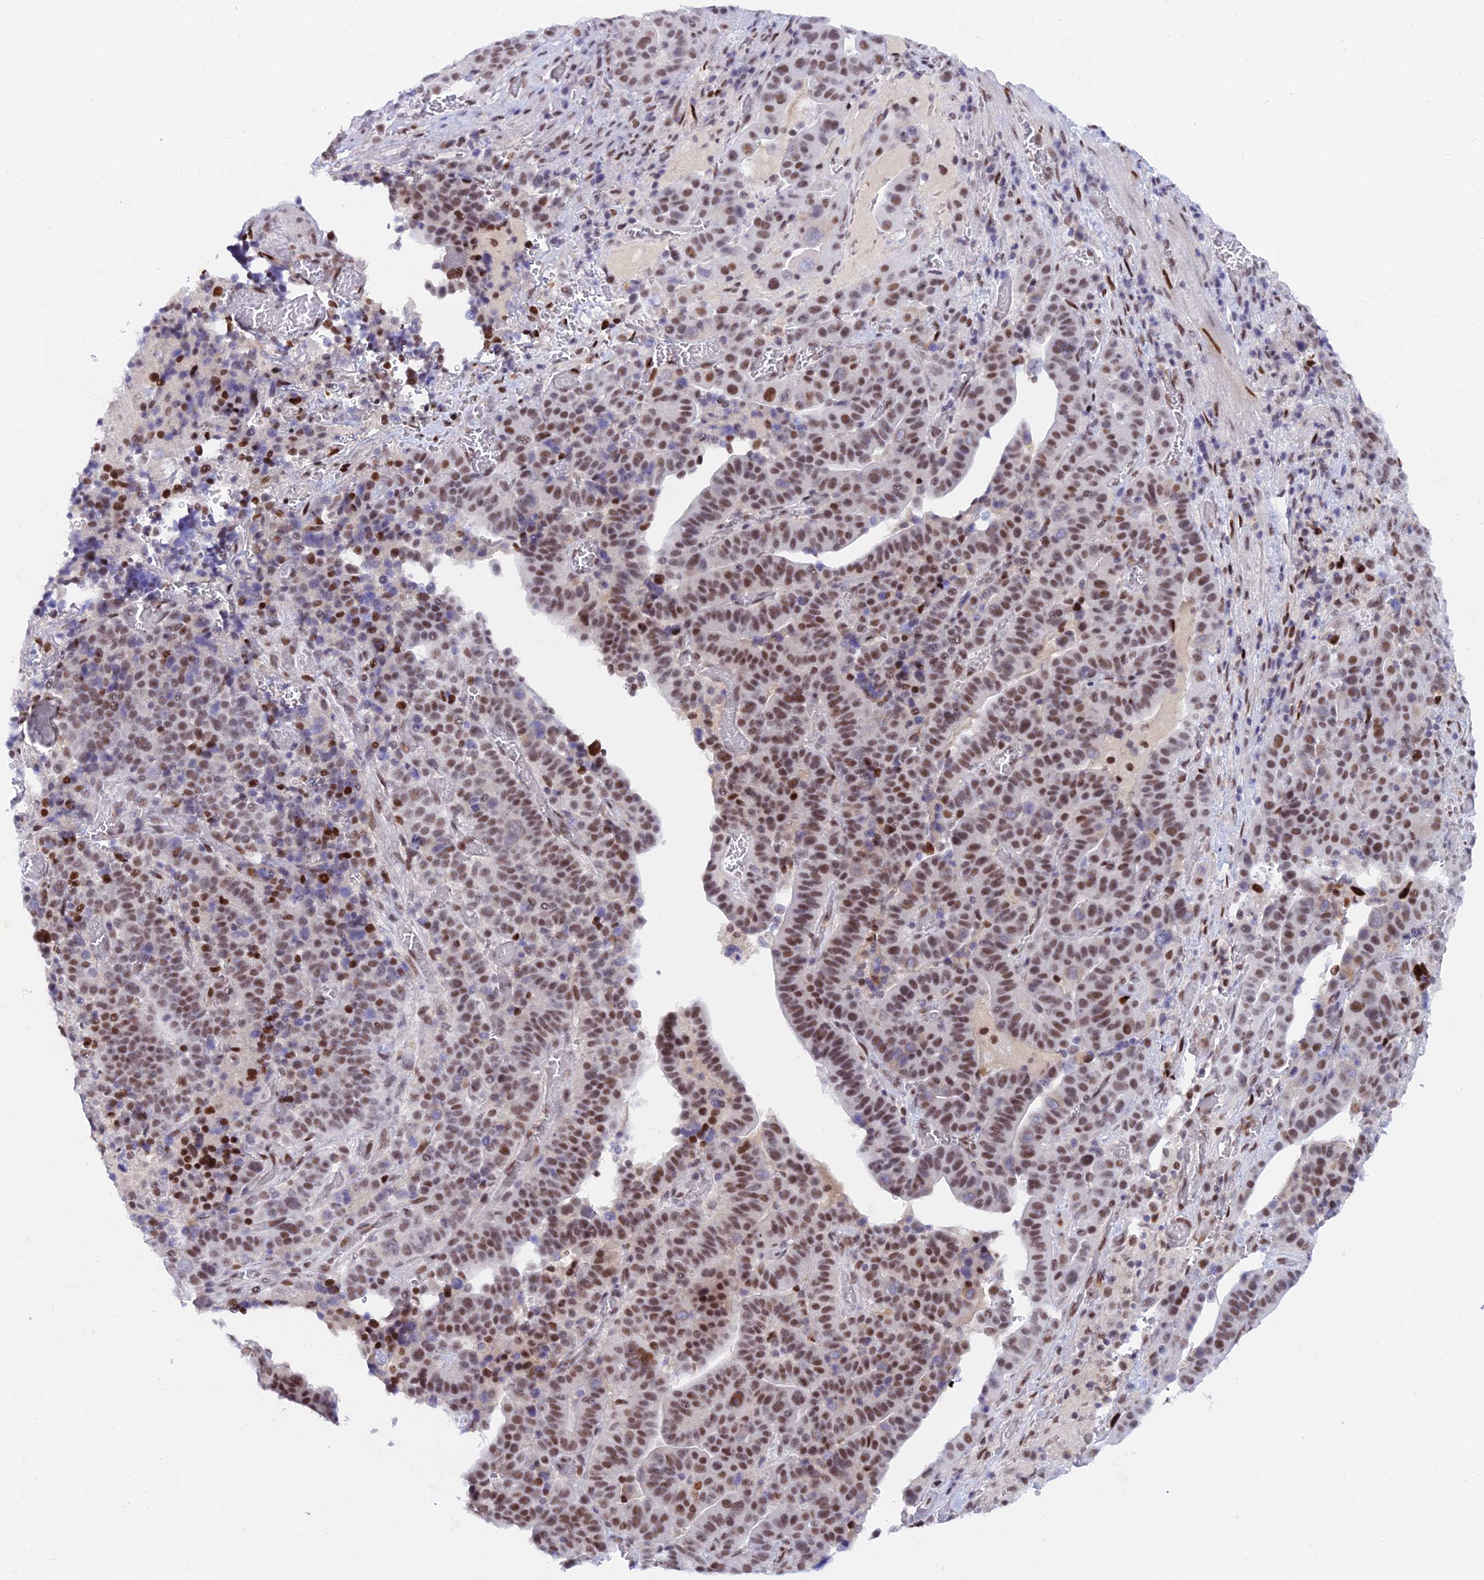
{"staining": {"intensity": "moderate", "quantity": ">75%", "location": "nuclear"}, "tissue": "stomach cancer", "cell_type": "Tumor cells", "image_type": "cancer", "snomed": [{"axis": "morphology", "description": "Adenocarcinoma, NOS"}, {"axis": "topography", "description": "Stomach"}], "caption": "Protein expression analysis of stomach cancer reveals moderate nuclear staining in about >75% of tumor cells. The staining was performed using DAB (3,3'-diaminobenzidine), with brown indicating positive protein expression. Nuclei are stained blue with hematoxylin.", "gene": "DPY30", "patient": {"sex": "male", "age": 48}}